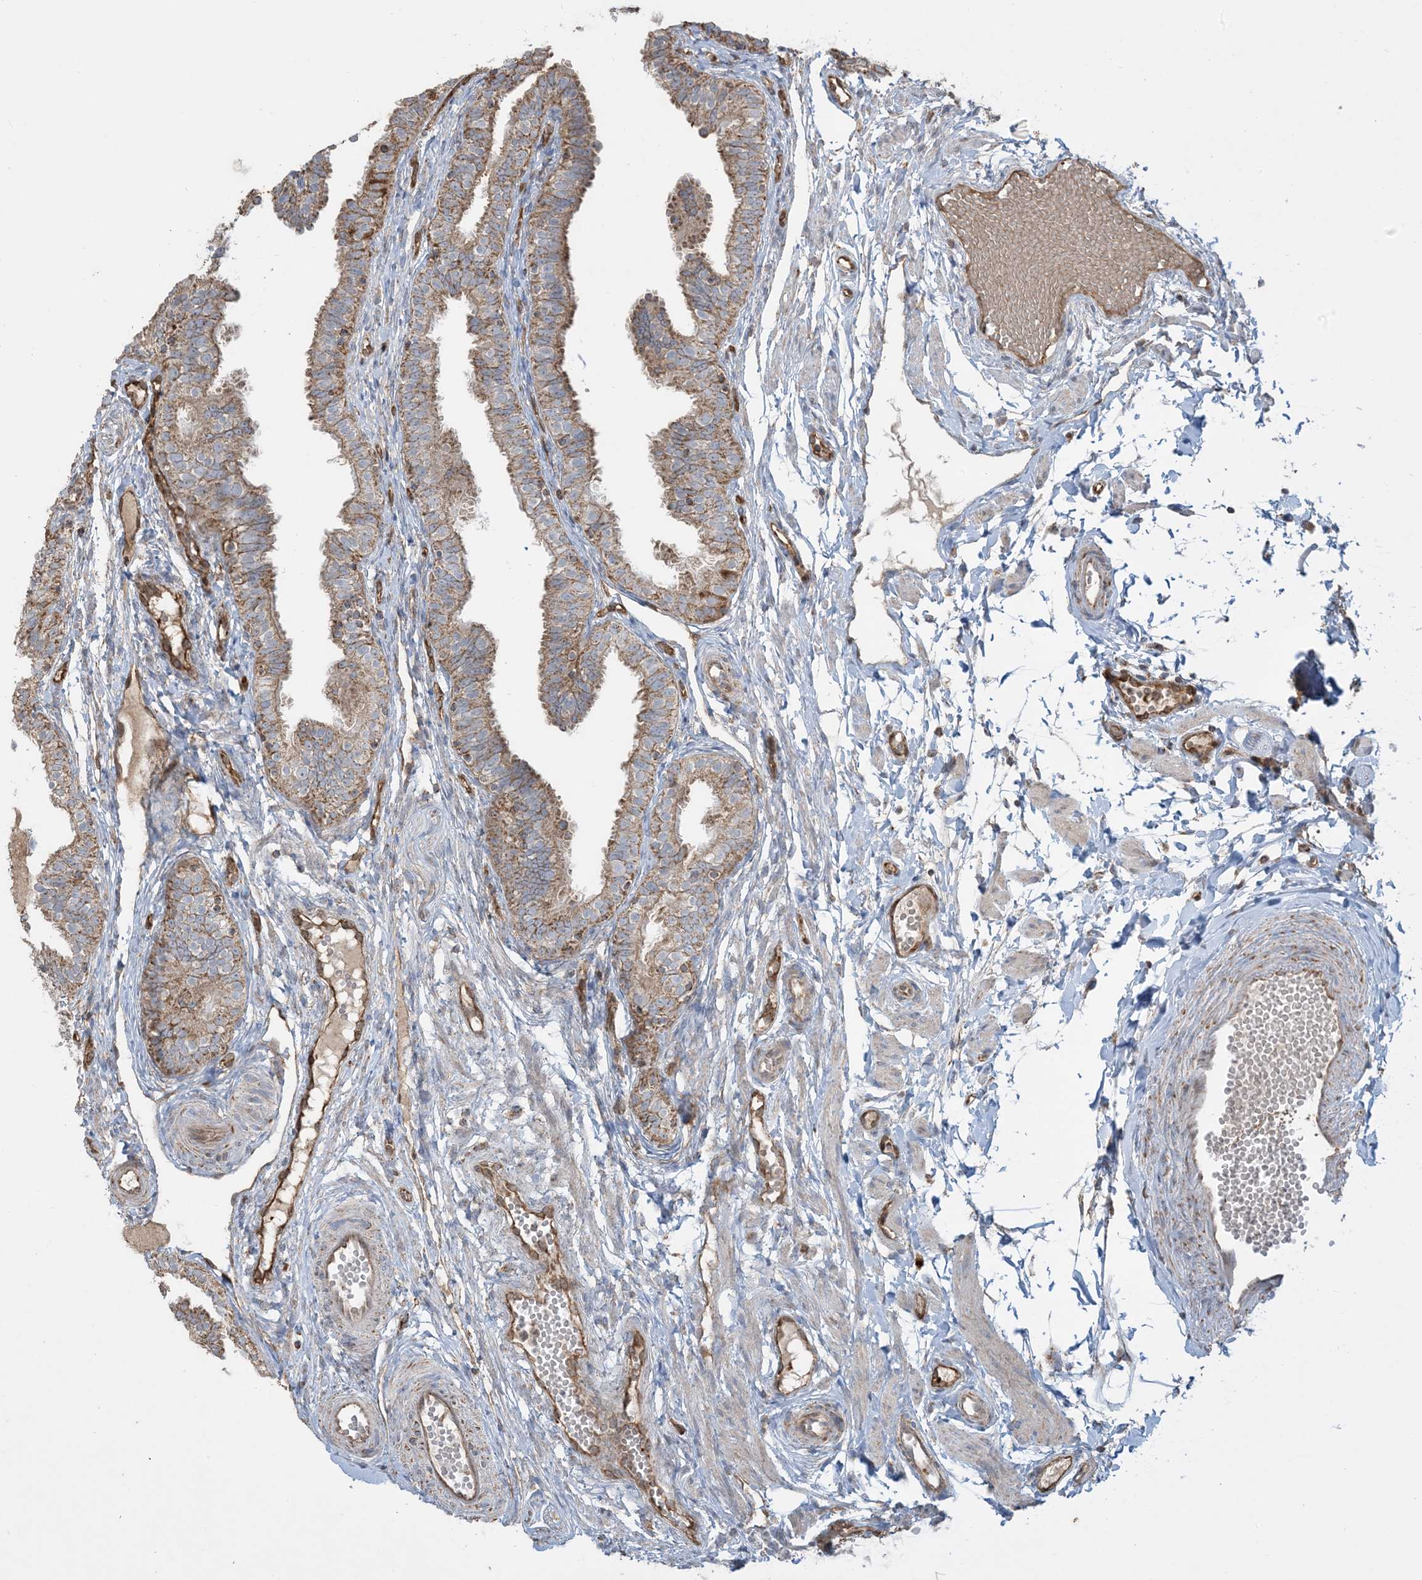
{"staining": {"intensity": "moderate", "quantity": "25%-75%", "location": "cytoplasmic/membranous"}, "tissue": "fallopian tube", "cell_type": "Glandular cells", "image_type": "normal", "snomed": [{"axis": "morphology", "description": "Normal tissue, NOS"}, {"axis": "topography", "description": "Fallopian tube"}], "caption": "Immunohistochemical staining of unremarkable fallopian tube shows medium levels of moderate cytoplasmic/membranous staining in approximately 25%-75% of glandular cells. The staining was performed using DAB (3,3'-diaminobenzidine) to visualize the protein expression in brown, while the nuclei were stained in blue with hematoxylin (Magnification: 20x).", "gene": "PPM1F", "patient": {"sex": "female", "age": 35}}